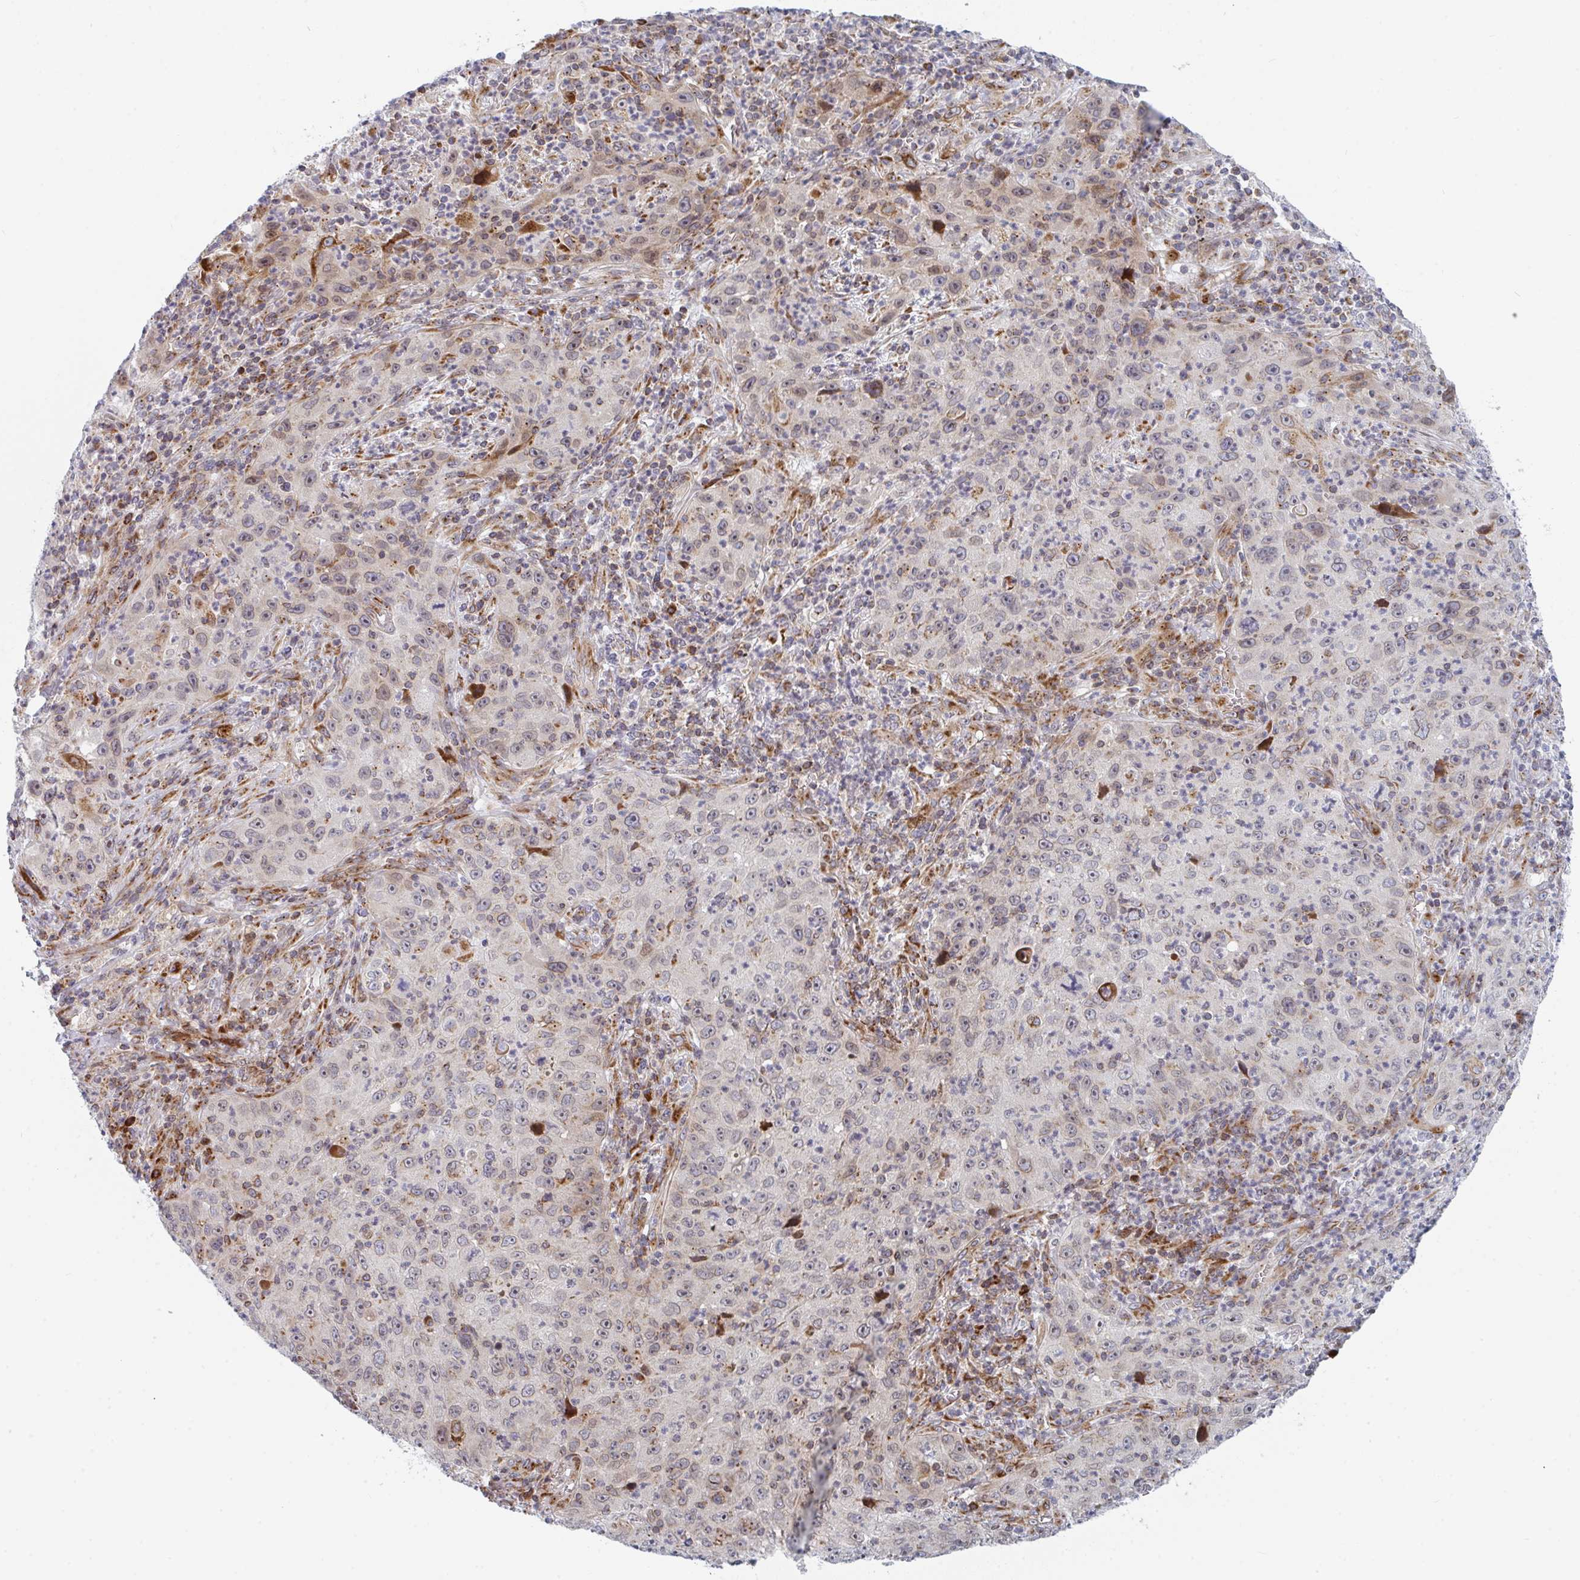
{"staining": {"intensity": "moderate", "quantity": "<25%", "location": "cytoplasmic/membranous"}, "tissue": "lung cancer", "cell_type": "Tumor cells", "image_type": "cancer", "snomed": [{"axis": "morphology", "description": "Squamous cell carcinoma, NOS"}, {"axis": "topography", "description": "Lung"}], "caption": "Moderate cytoplasmic/membranous staining is seen in approximately <25% of tumor cells in lung cancer. The staining was performed using DAB to visualize the protein expression in brown, while the nuclei were stained in blue with hematoxylin (Magnification: 20x).", "gene": "PRKCH", "patient": {"sex": "male", "age": 71}}